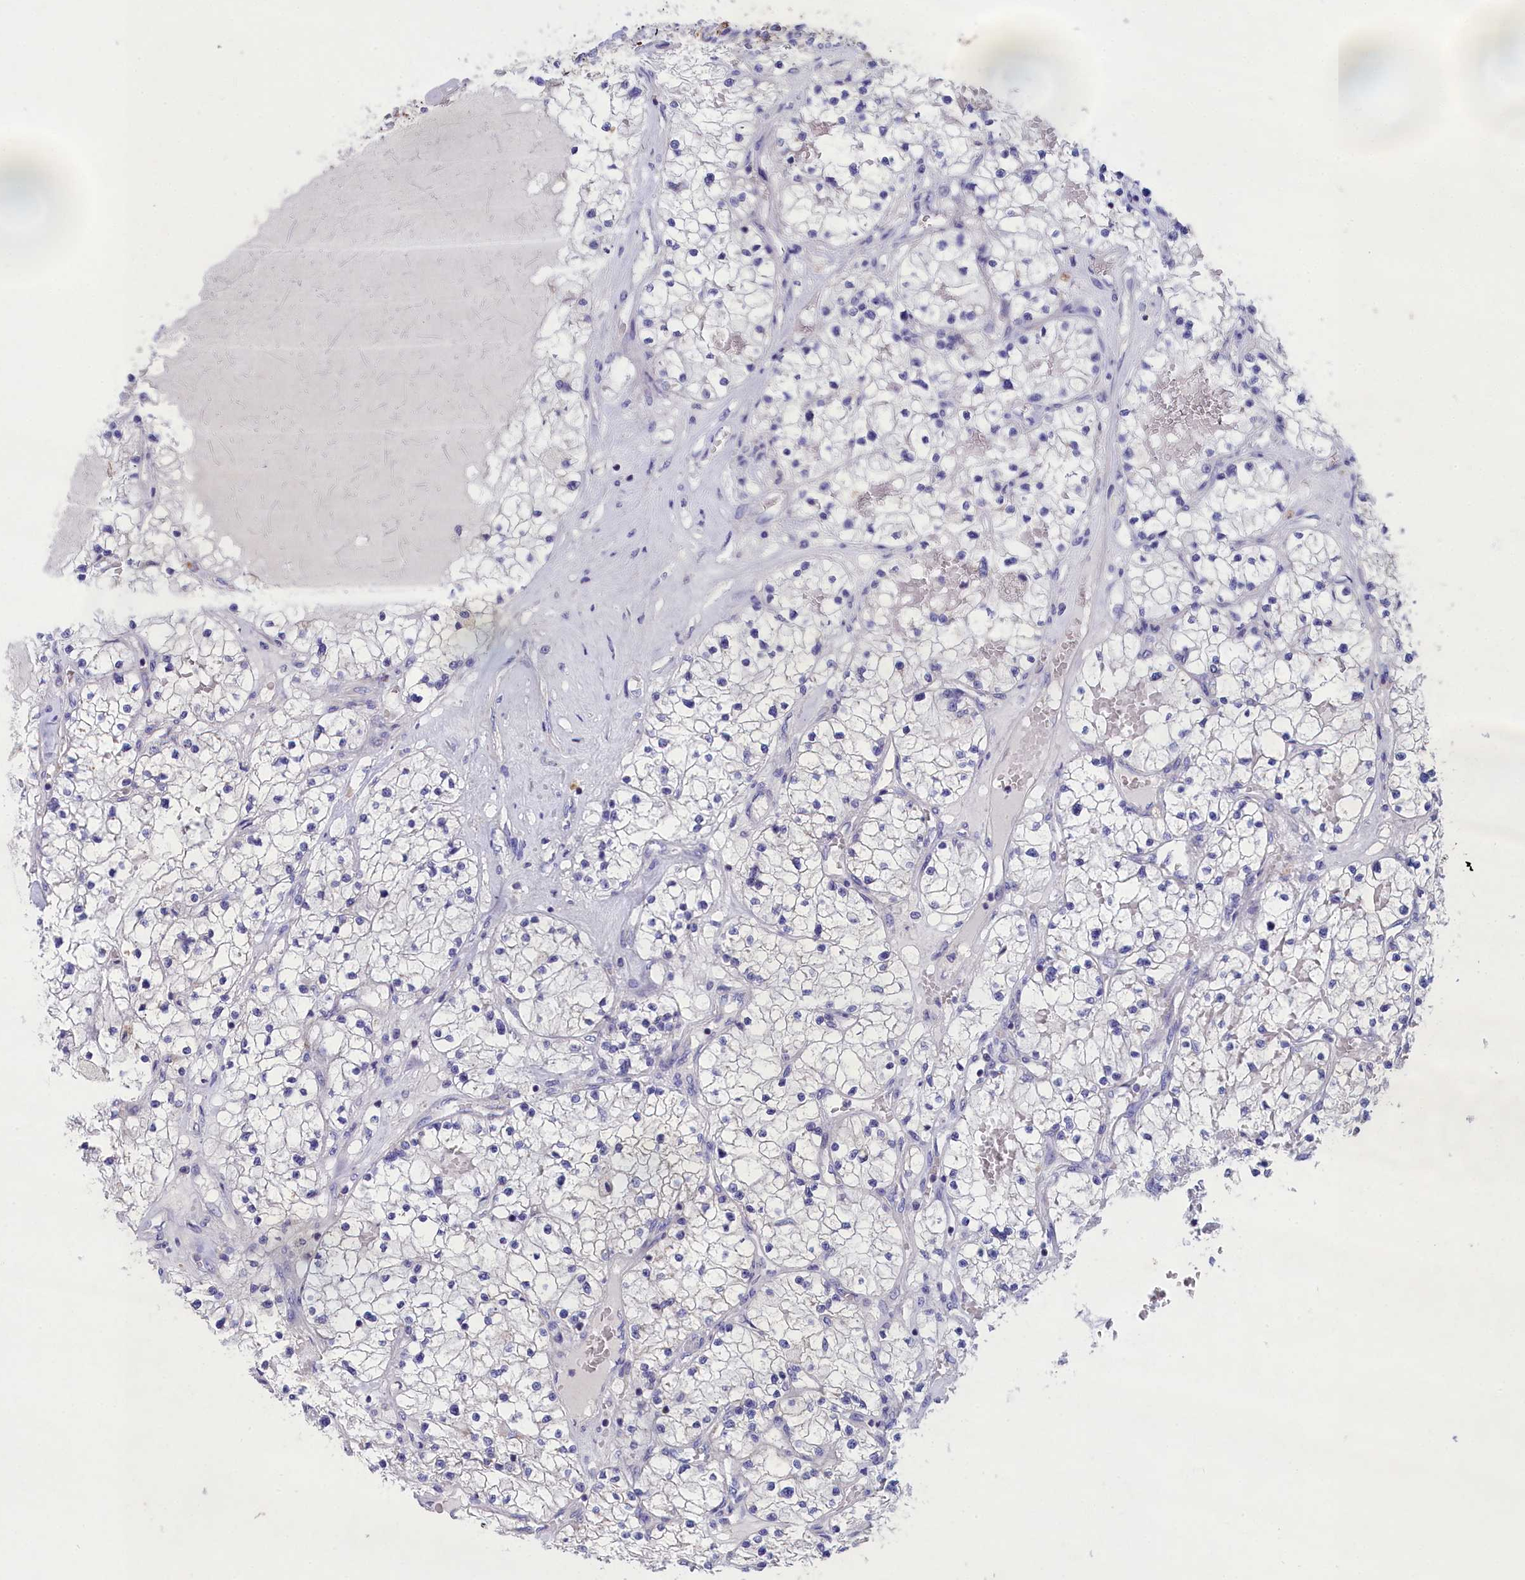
{"staining": {"intensity": "negative", "quantity": "none", "location": "none"}, "tissue": "renal cancer", "cell_type": "Tumor cells", "image_type": "cancer", "snomed": [{"axis": "morphology", "description": "Normal tissue, NOS"}, {"axis": "morphology", "description": "Adenocarcinoma, NOS"}, {"axis": "topography", "description": "Kidney"}], "caption": "IHC of renal cancer (adenocarcinoma) exhibits no staining in tumor cells.", "gene": "PRDM12", "patient": {"sex": "male", "age": 68}}